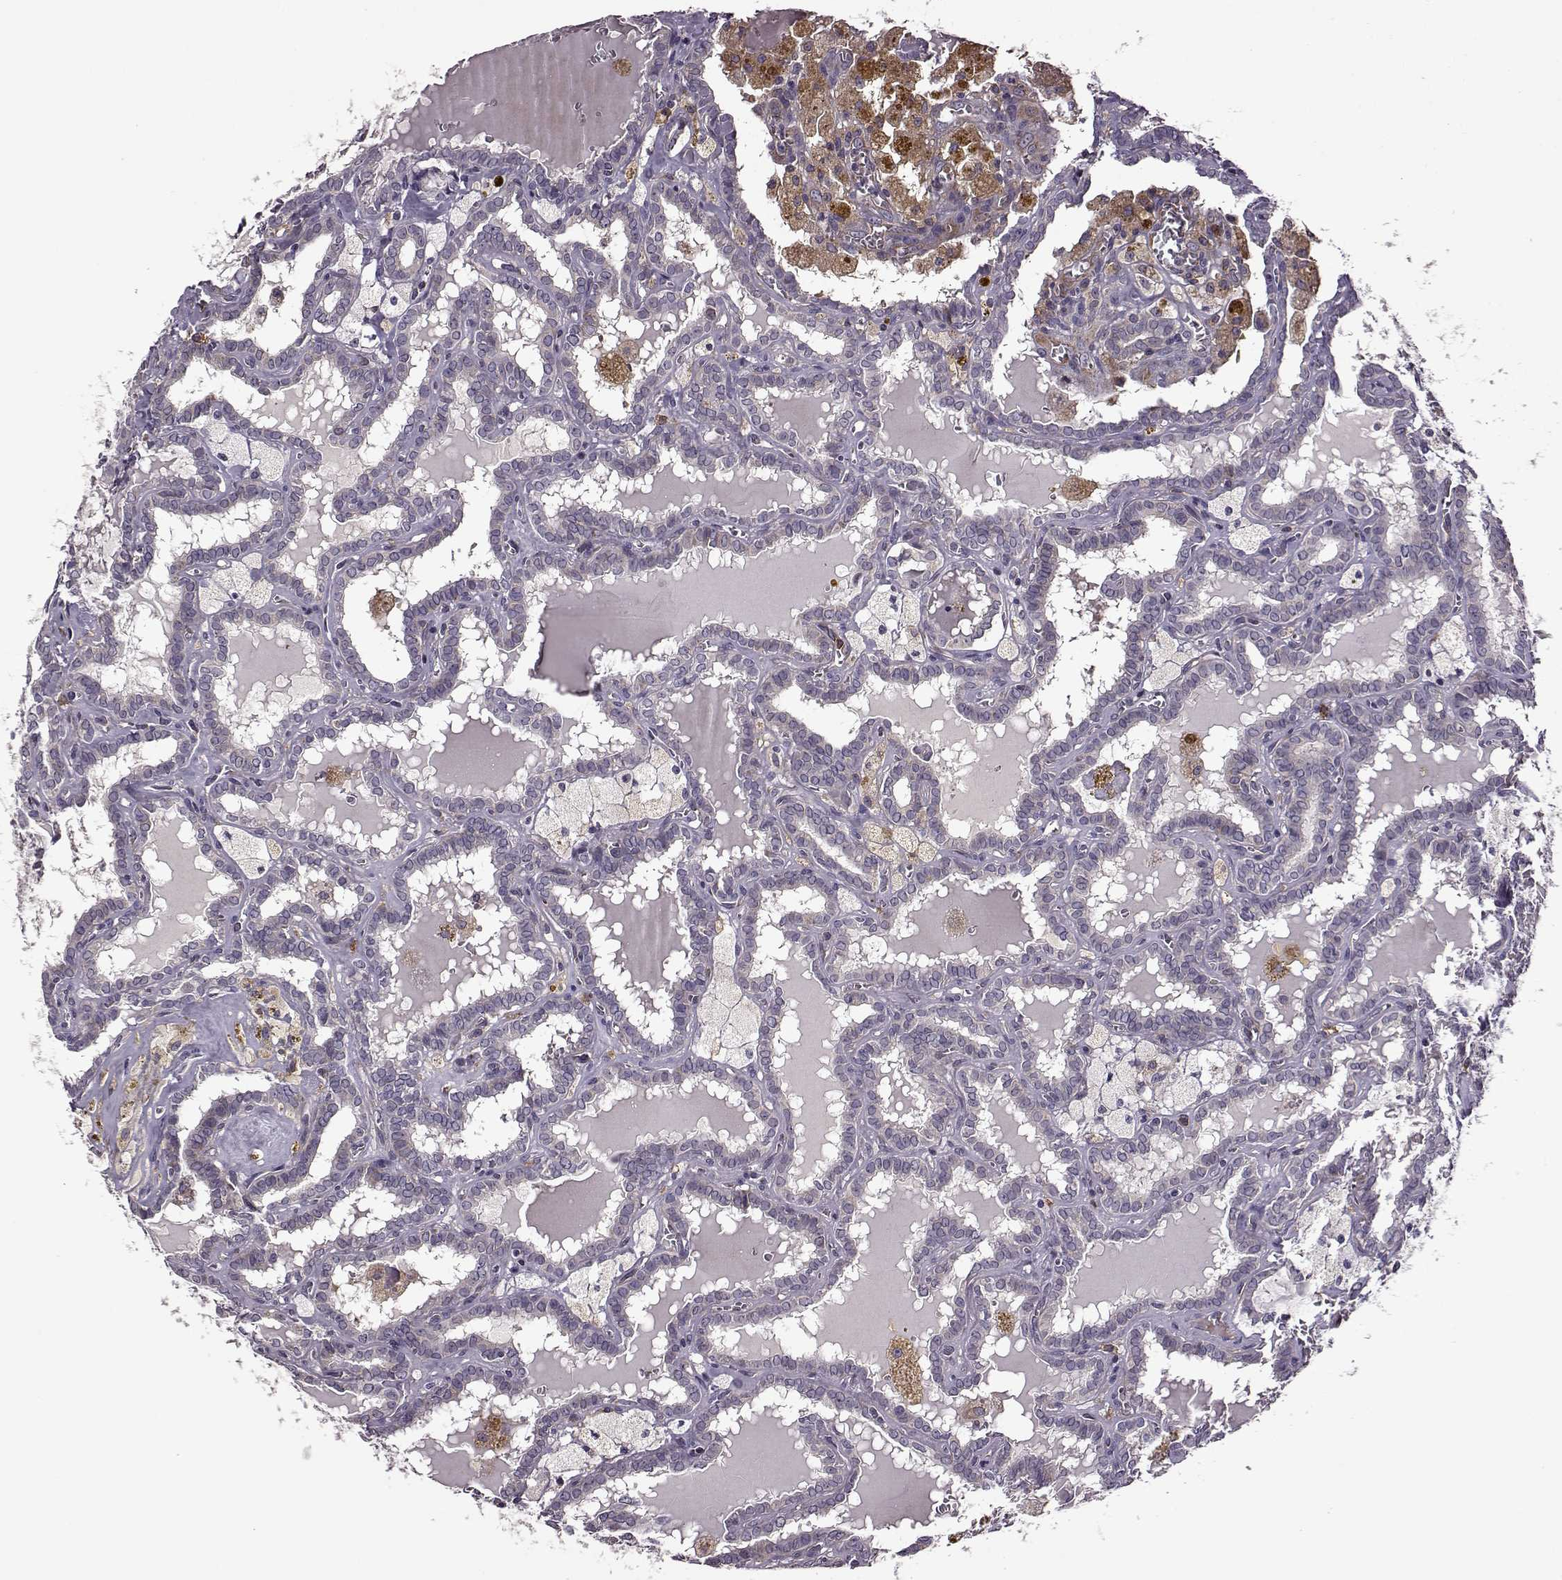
{"staining": {"intensity": "negative", "quantity": "none", "location": "none"}, "tissue": "thyroid cancer", "cell_type": "Tumor cells", "image_type": "cancer", "snomed": [{"axis": "morphology", "description": "Papillary adenocarcinoma, NOS"}, {"axis": "topography", "description": "Thyroid gland"}], "caption": "Immunohistochemical staining of human thyroid papillary adenocarcinoma exhibits no significant positivity in tumor cells.", "gene": "MTSS1", "patient": {"sex": "female", "age": 39}}